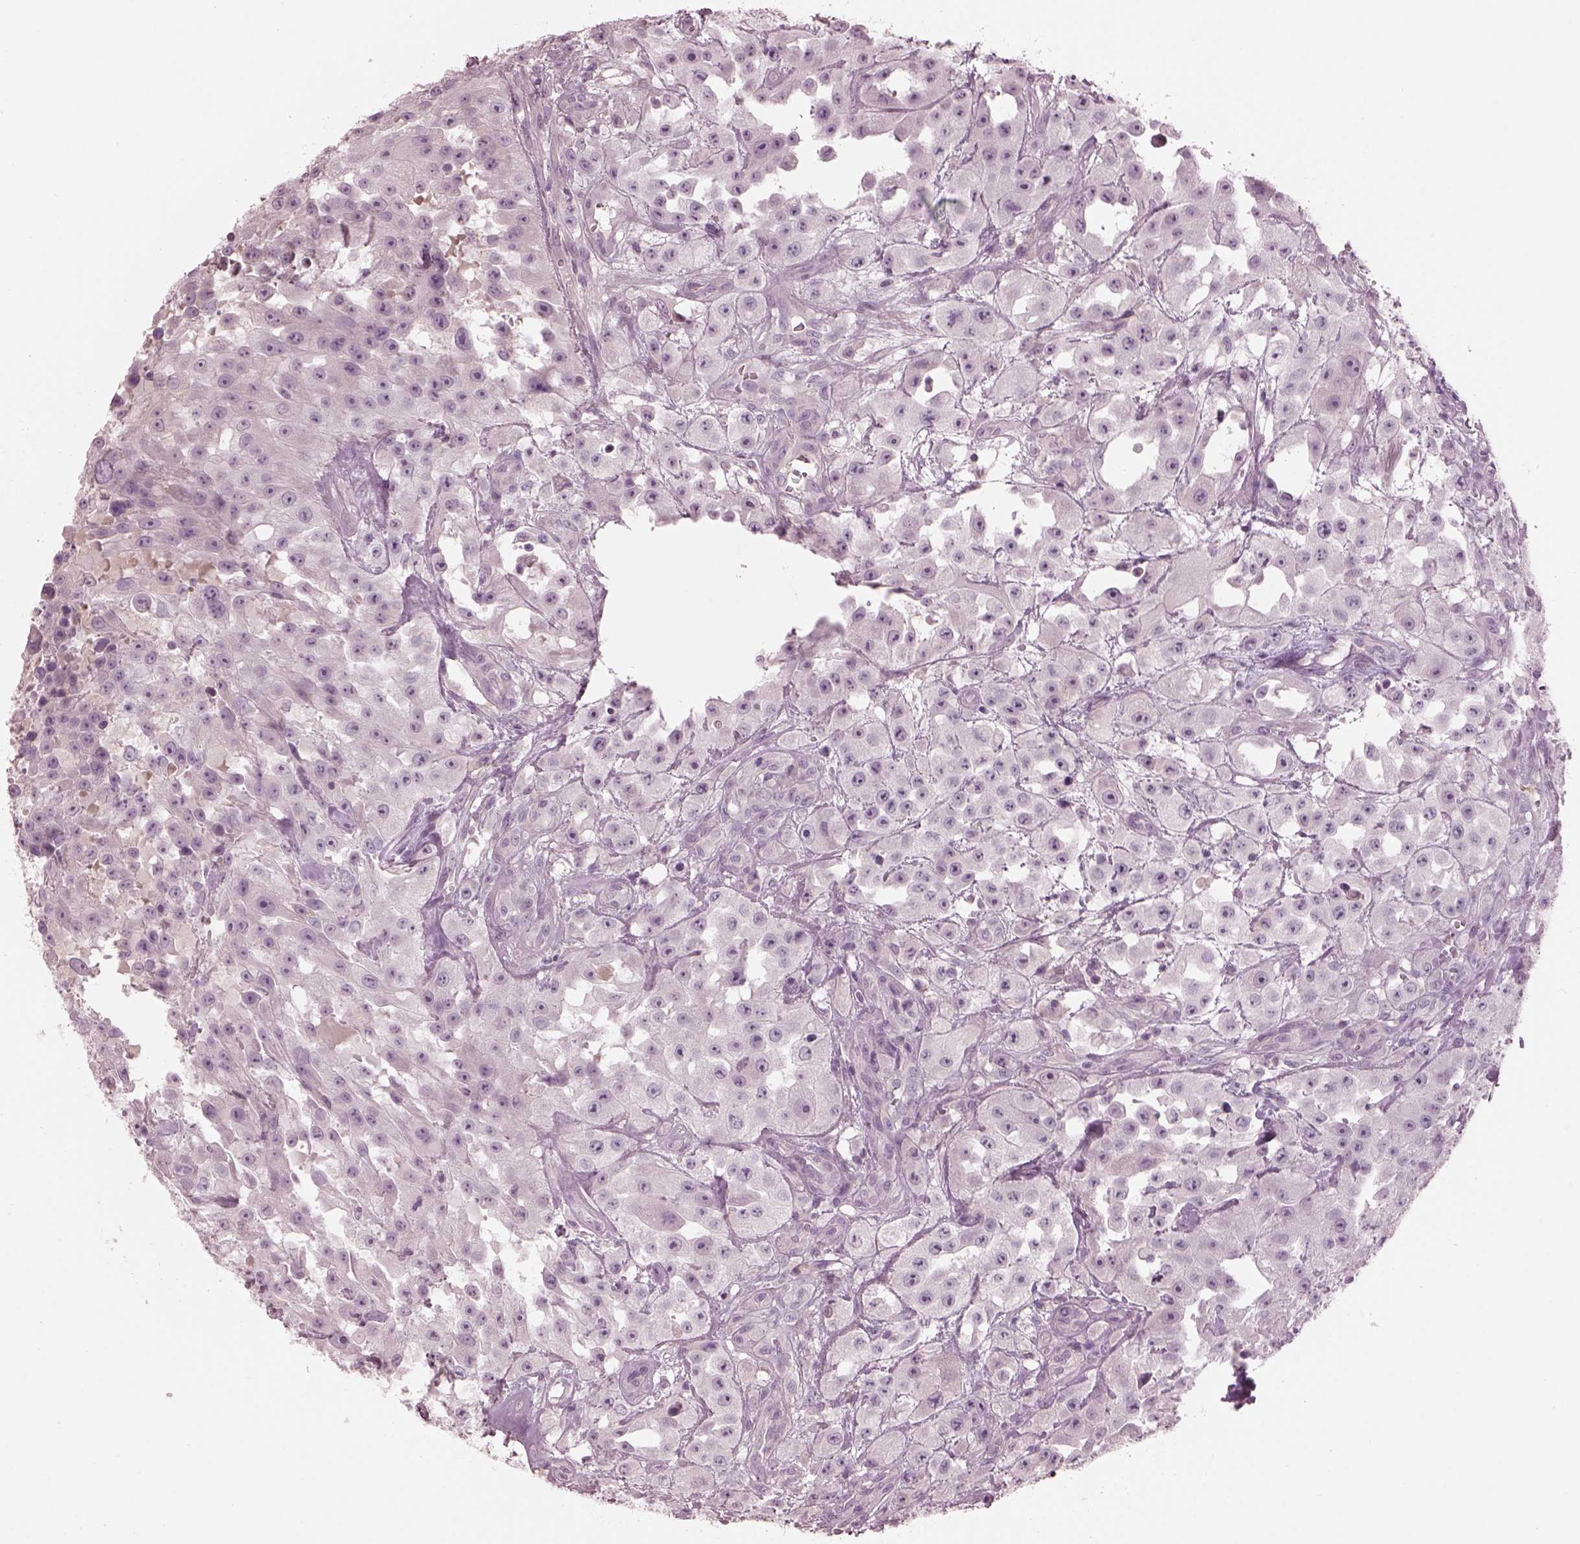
{"staining": {"intensity": "negative", "quantity": "none", "location": "none"}, "tissue": "urothelial cancer", "cell_type": "Tumor cells", "image_type": "cancer", "snomed": [{"axis": "morphology", "description": "Urothelial carcinoma, High grade"}, {"axis": "topography", "description": "Urinary bladder"}], "caption": "Immunohistochemistry of high-grade urothelial carcinoma exhibits no expression in tumor cells.", "gene": "PACRG", "patient": {"sex": "male", "age": 79}}